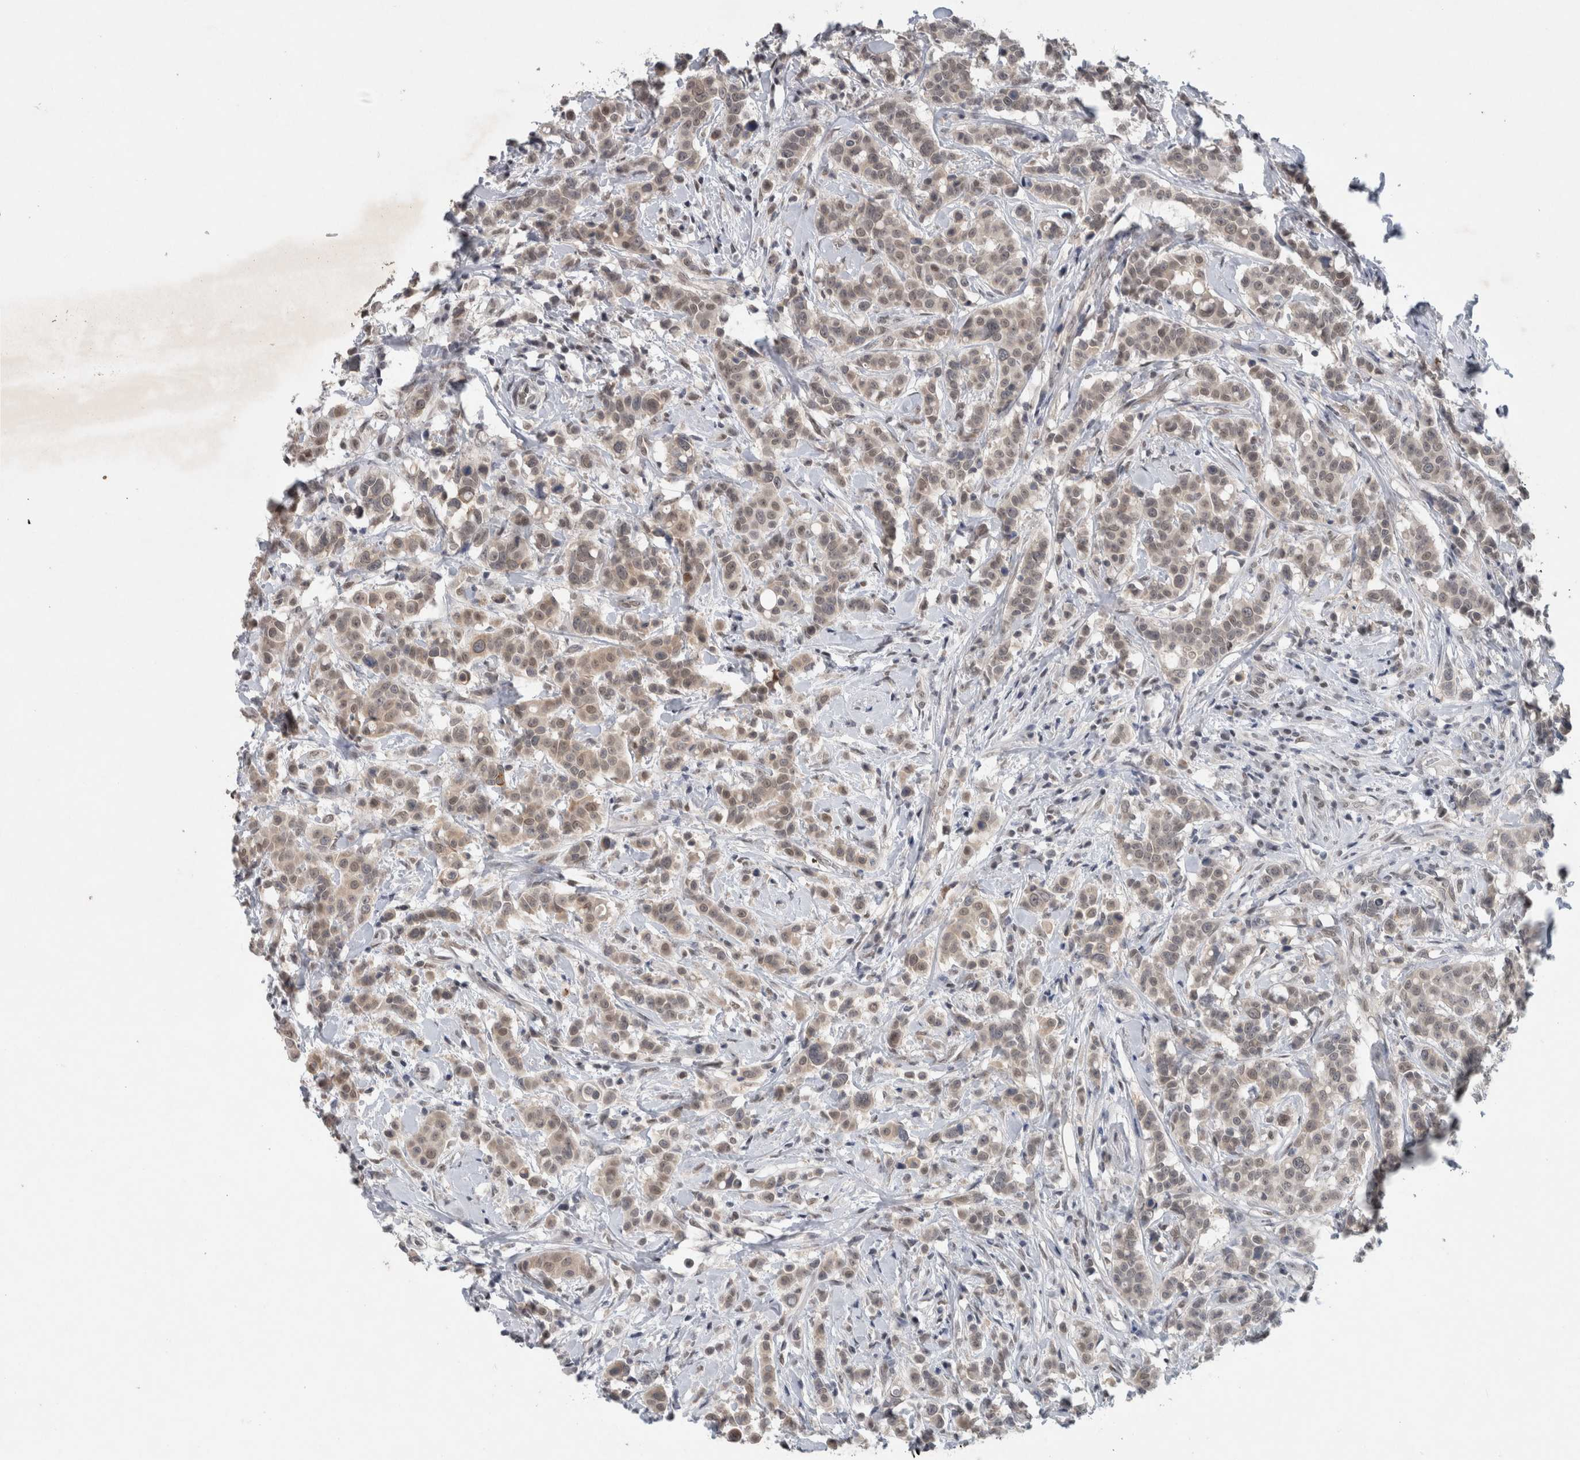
{"staining": {"intensity": "weak", "quantity": ">75%", "location": "cytoplasmic/membranous,nuclear"}, "tissue": "breast cancer", "cell_type": "Tumor cells", "image_type": "cancer", "snomed": [{"axis": "morphology", "description": "Duct carcinoma"}, {"axis": "topography", "description": "Breast"}], "caption": "Immunohistochemistry (DAB) staining of breast cancer (invasive ductal carcinoma) exhibits weak cytoplasmic/membranous and nuclear protein staining in about >75% of tumor cells. (DAB IHC, brown staining for protein, blue staining for nuclei).", "gene": "PRXL2A", "patient": {"sex": "female", "age": 27}}